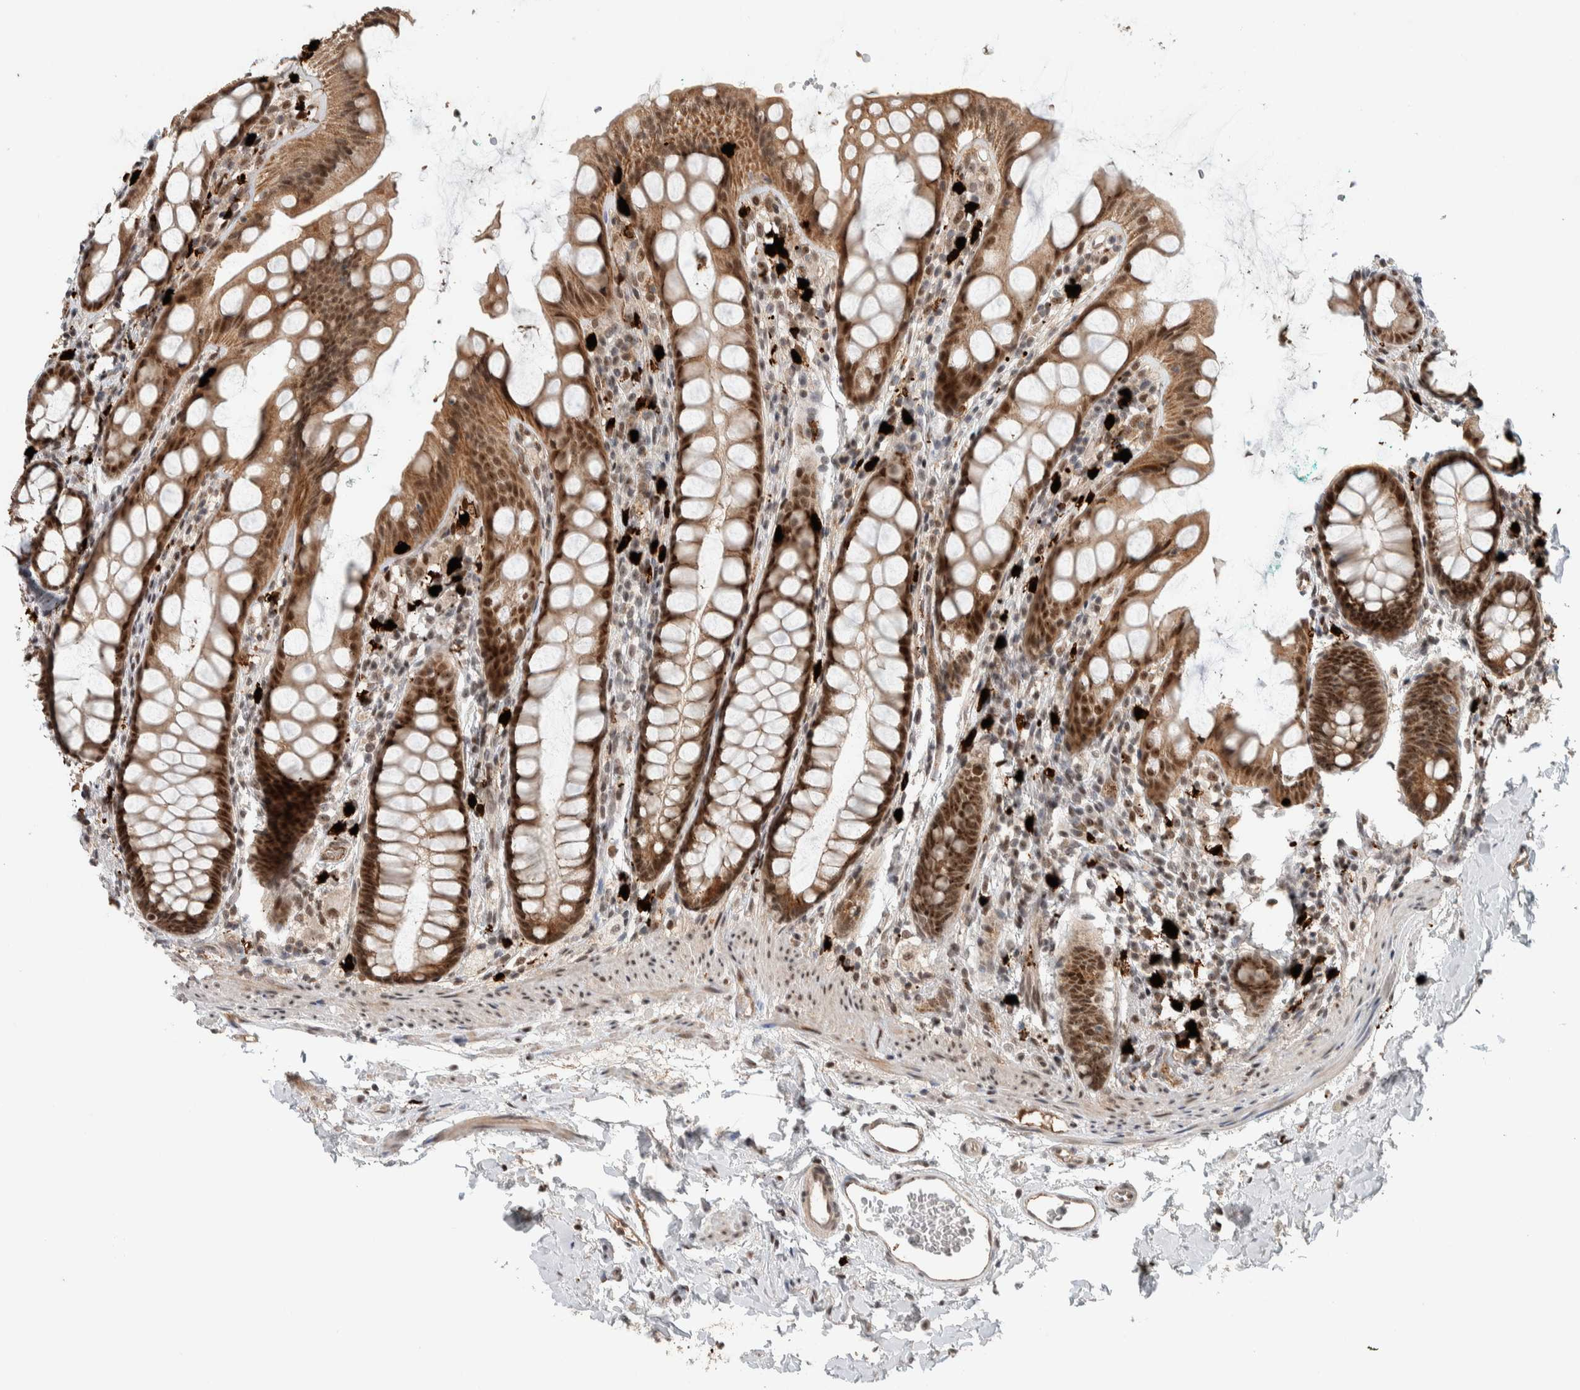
{"staining": {"intensity": "moderate", "quantity": ">75%", "location": "cytoplasmic/membranous,nuclear"}, "tissue": "rectum", "cell_type": "Glandular cells", "image_type": "normal", "snomed": [{"axis": "morphology", "description": "Normal tissue, NOS"}, {"axis": "topography", "description": "Rectum"}], "caption": "Rectum stained for a protein (brown) exhibits moderate cytoplasmic/membranous,nuclear positive expression in about >75% of glandular cells.", "gene": "ZFP91", "patient": {"sex": "female", "age": 65}}